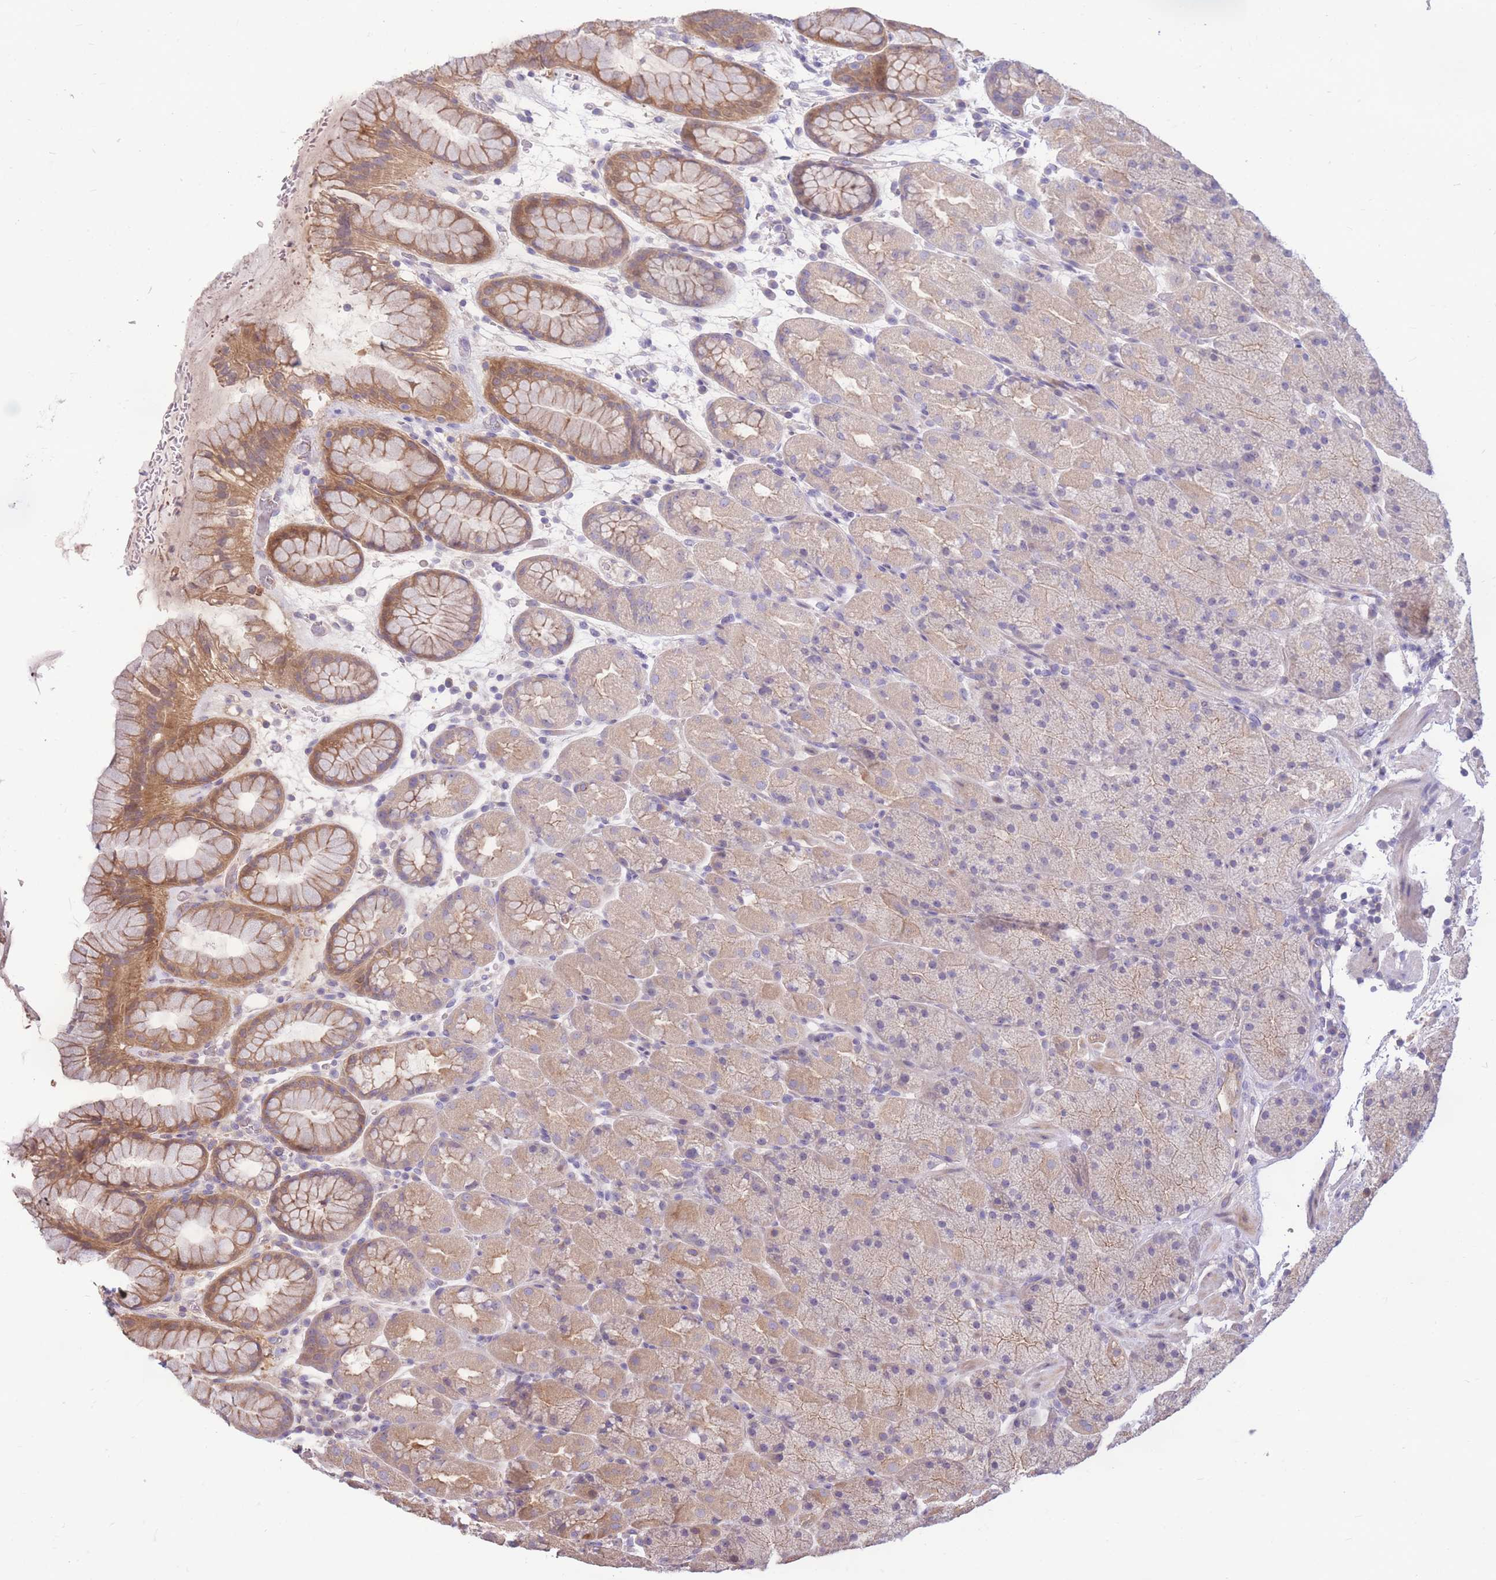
{"staining": {"intensity": "moderate", "quantity": "25%-75%", "location": "cytoplasmic/membranous"}, "tissue": "stomach", "cell_type": "Glandular cells", "image_type": "normal", "snomed": [{"axis": "morphology", "description": "Normal tissue, NOS"}, {"axis": "topography", "description": "Stomach, upper"}, {"axis": "topography", "description": "Stomach, lower"}], "caption": "Immunohistochemical staining of benign stomach demonstrates 25%-75% levels of moderate cytoplasmic/membranous protein positivity in approximately 25%-75% of glandular cells. (brown staining indicates protein expression, while blue staining denotes nuclei).", "gene": "OR5T1", "patient": {"sex": "male", "age": 67}}